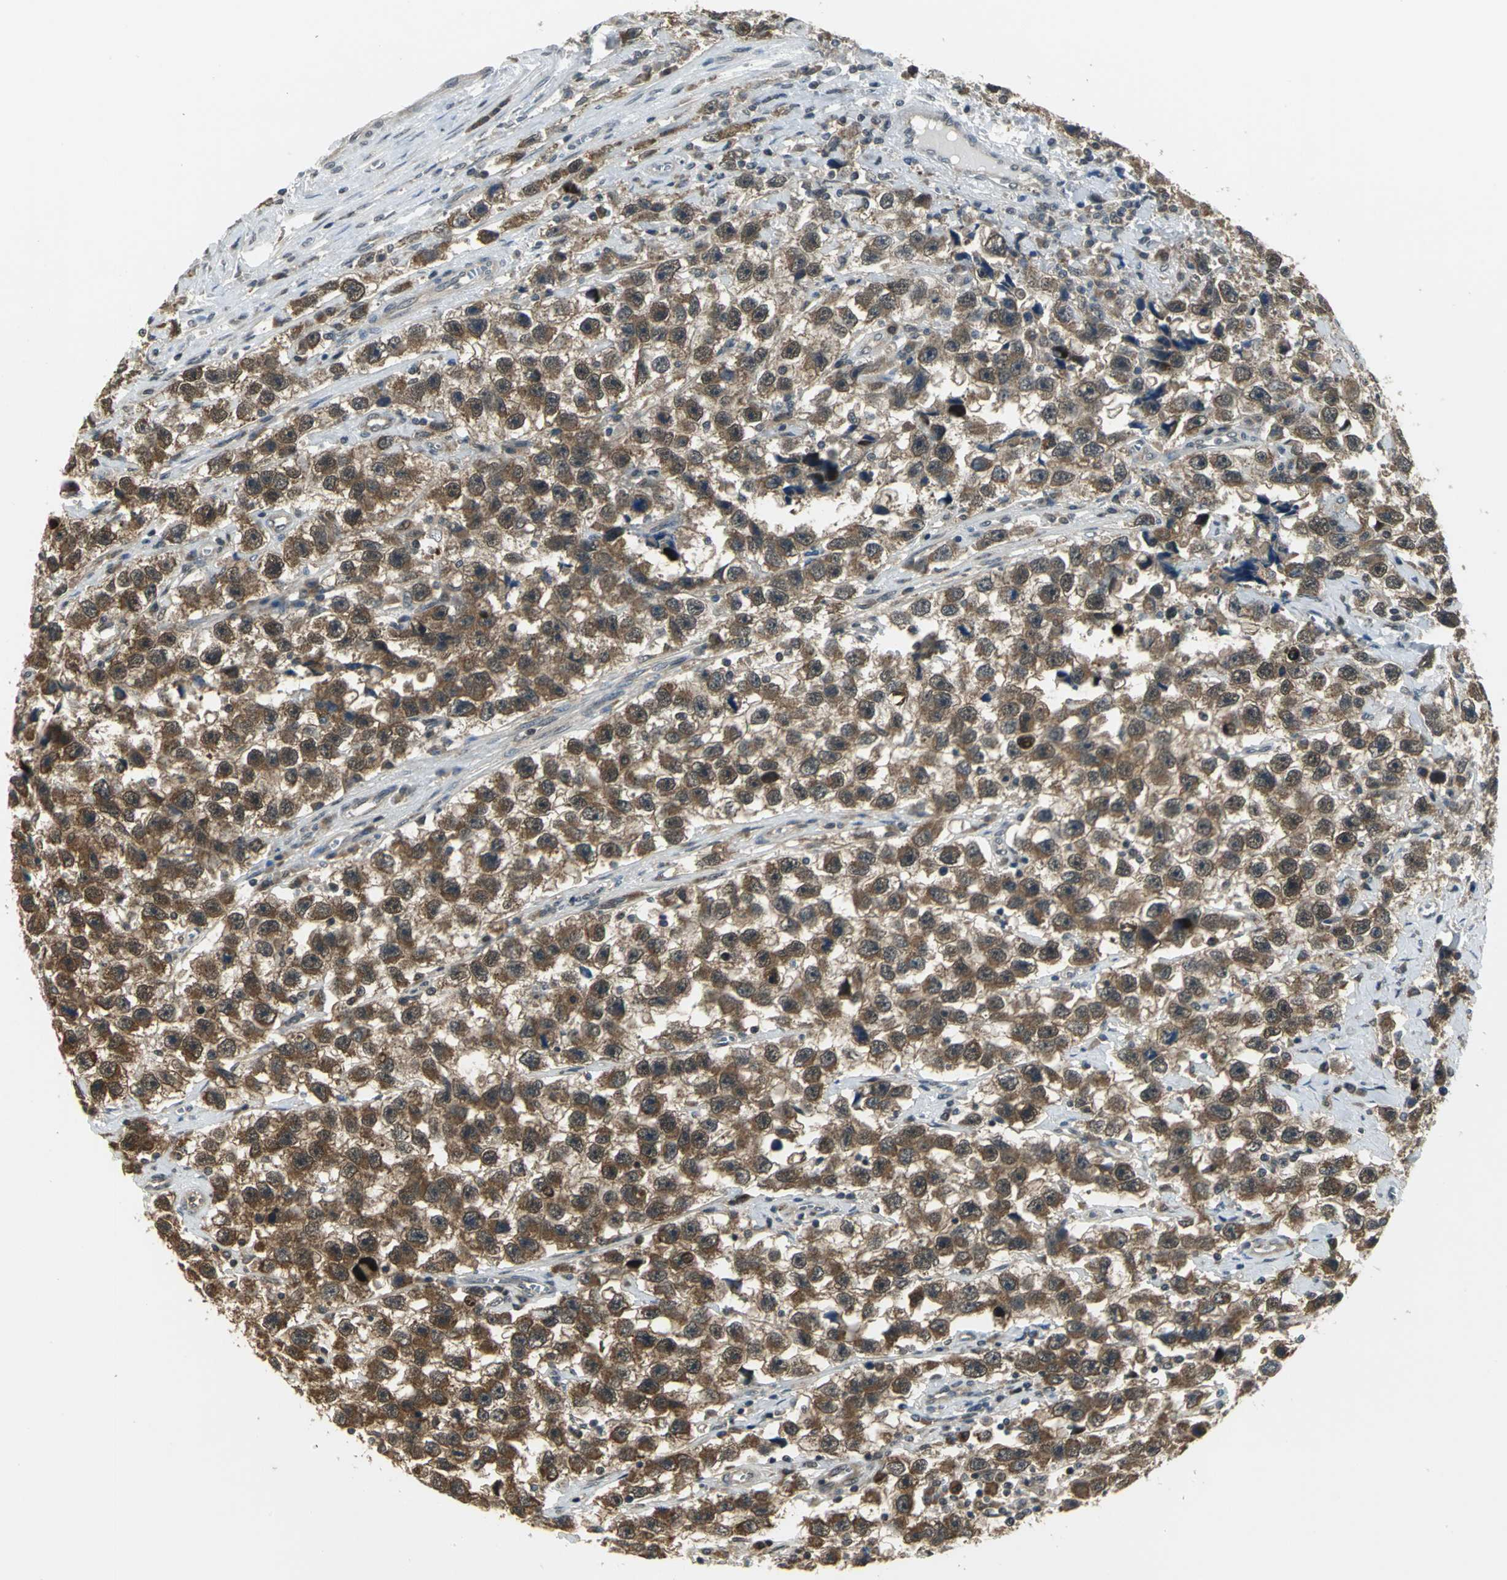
{"staining": {"intensity": "strong", "quantity": ">75%", "location": "cytoplasmic/membranous"}, "tissue": "testis cancer", "cell_type": "Tumor cells", "image_type": "cancer", "snomed": [{"axis": "morphology", "description": "Seminoma, NOS"}, {"axis": "topography", "description": "Testis"}], "caption": "Immunohistochemical staining of testis cancer displays strong cytoplasmic/membranous protein expression in about >75% of tumor cells.", "gene": "PSMC4", "patient": {"sex": "male", "age": 33}}